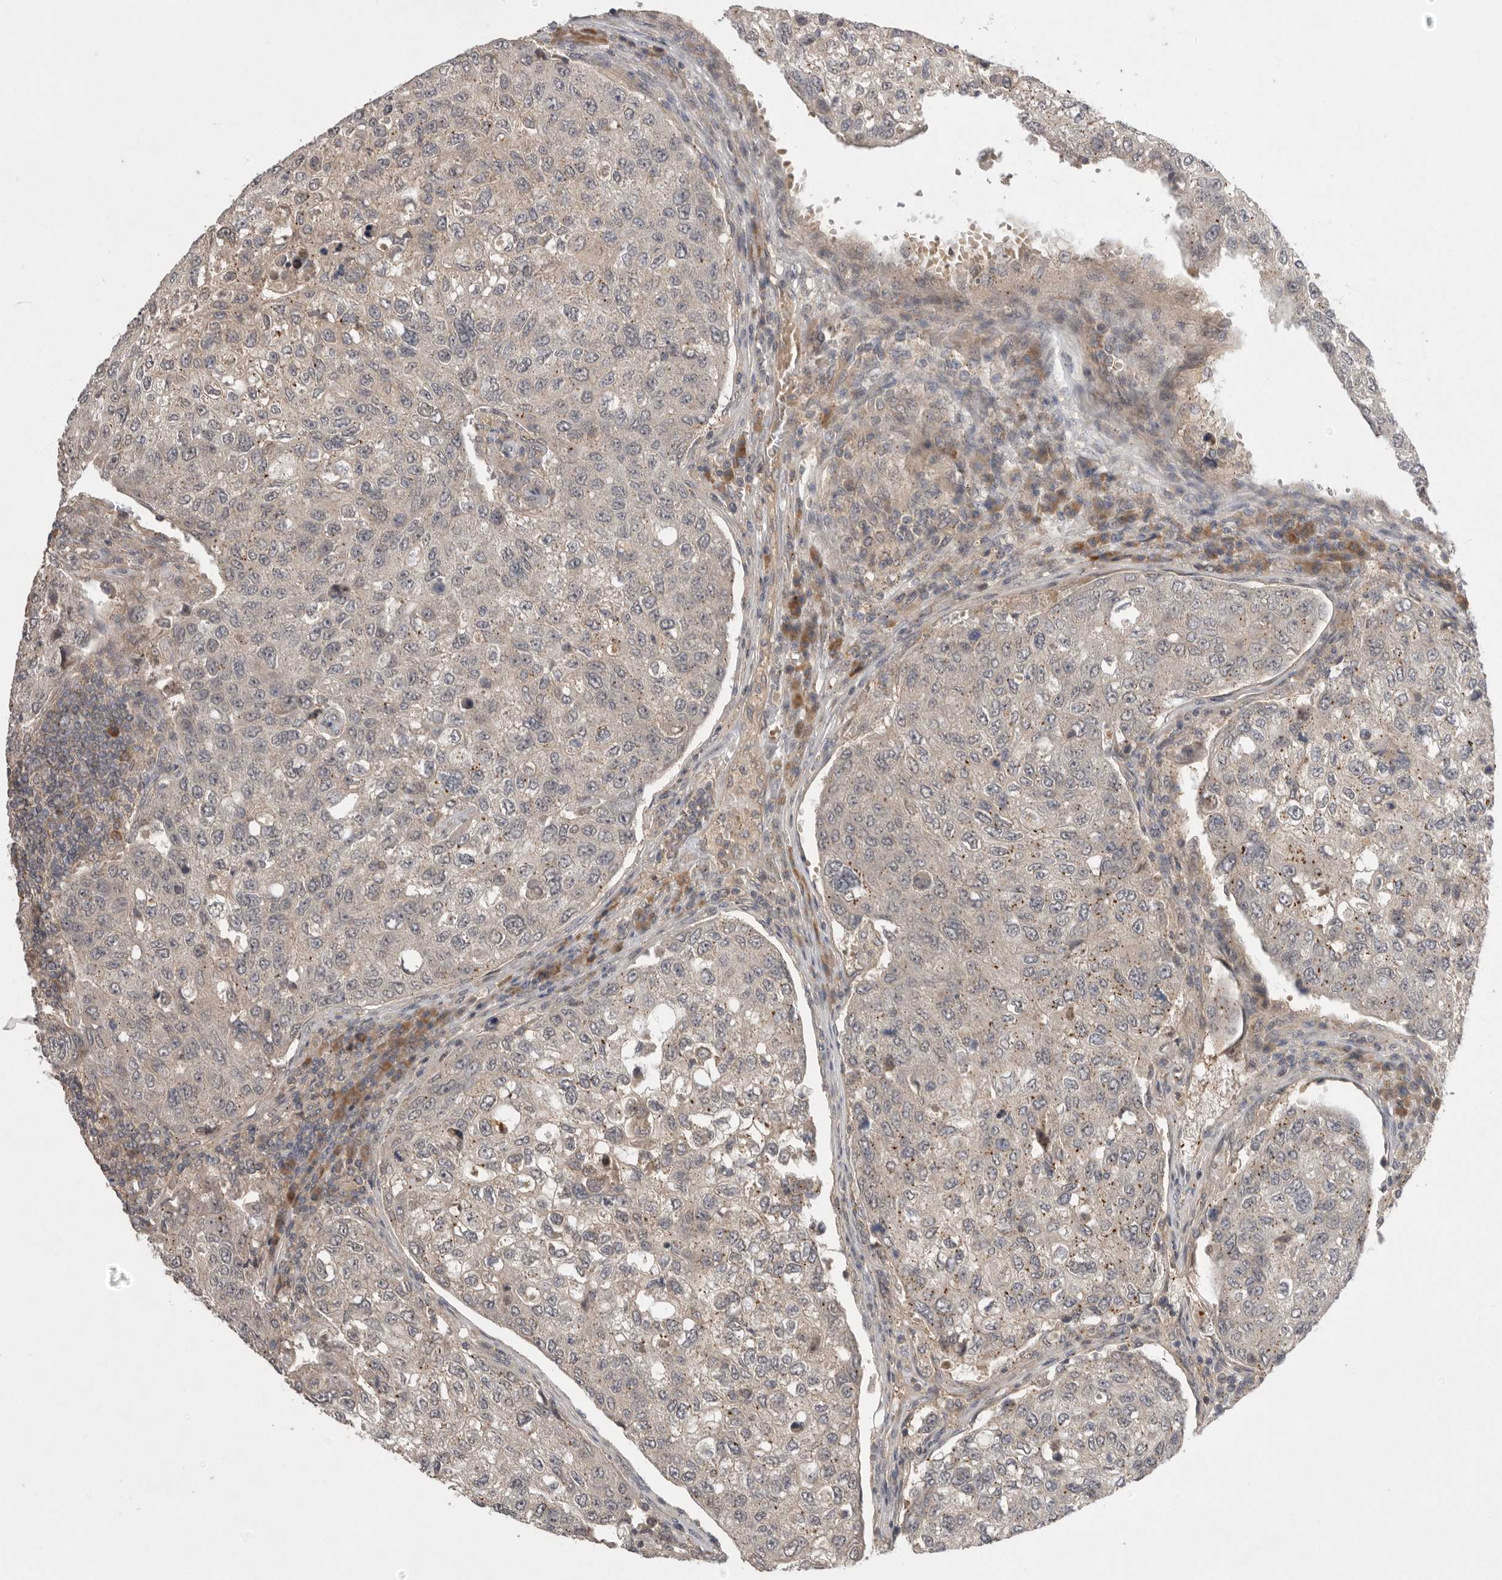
{"staining": {"intensity": "negative", "quantity": "none", "location": "none"}, "tissue": "urothelial cancer", "cell_type": "Tumor cells", "image_type": "cancer", "snomed": [{"axis": "morphology", "description": "Urothelial carcinoma, High grade"}, {"axis": "topography", "description": "Lymph node"}, {"axis": "topography", "description": "Urinary bladder"}], "caption": "The micrograph demonstrates no significant positivity in tumor cells of high-grade urothelial carcinoma.", "gene": "NRCAM", "patient": {"sex": "male", "age": 51}}